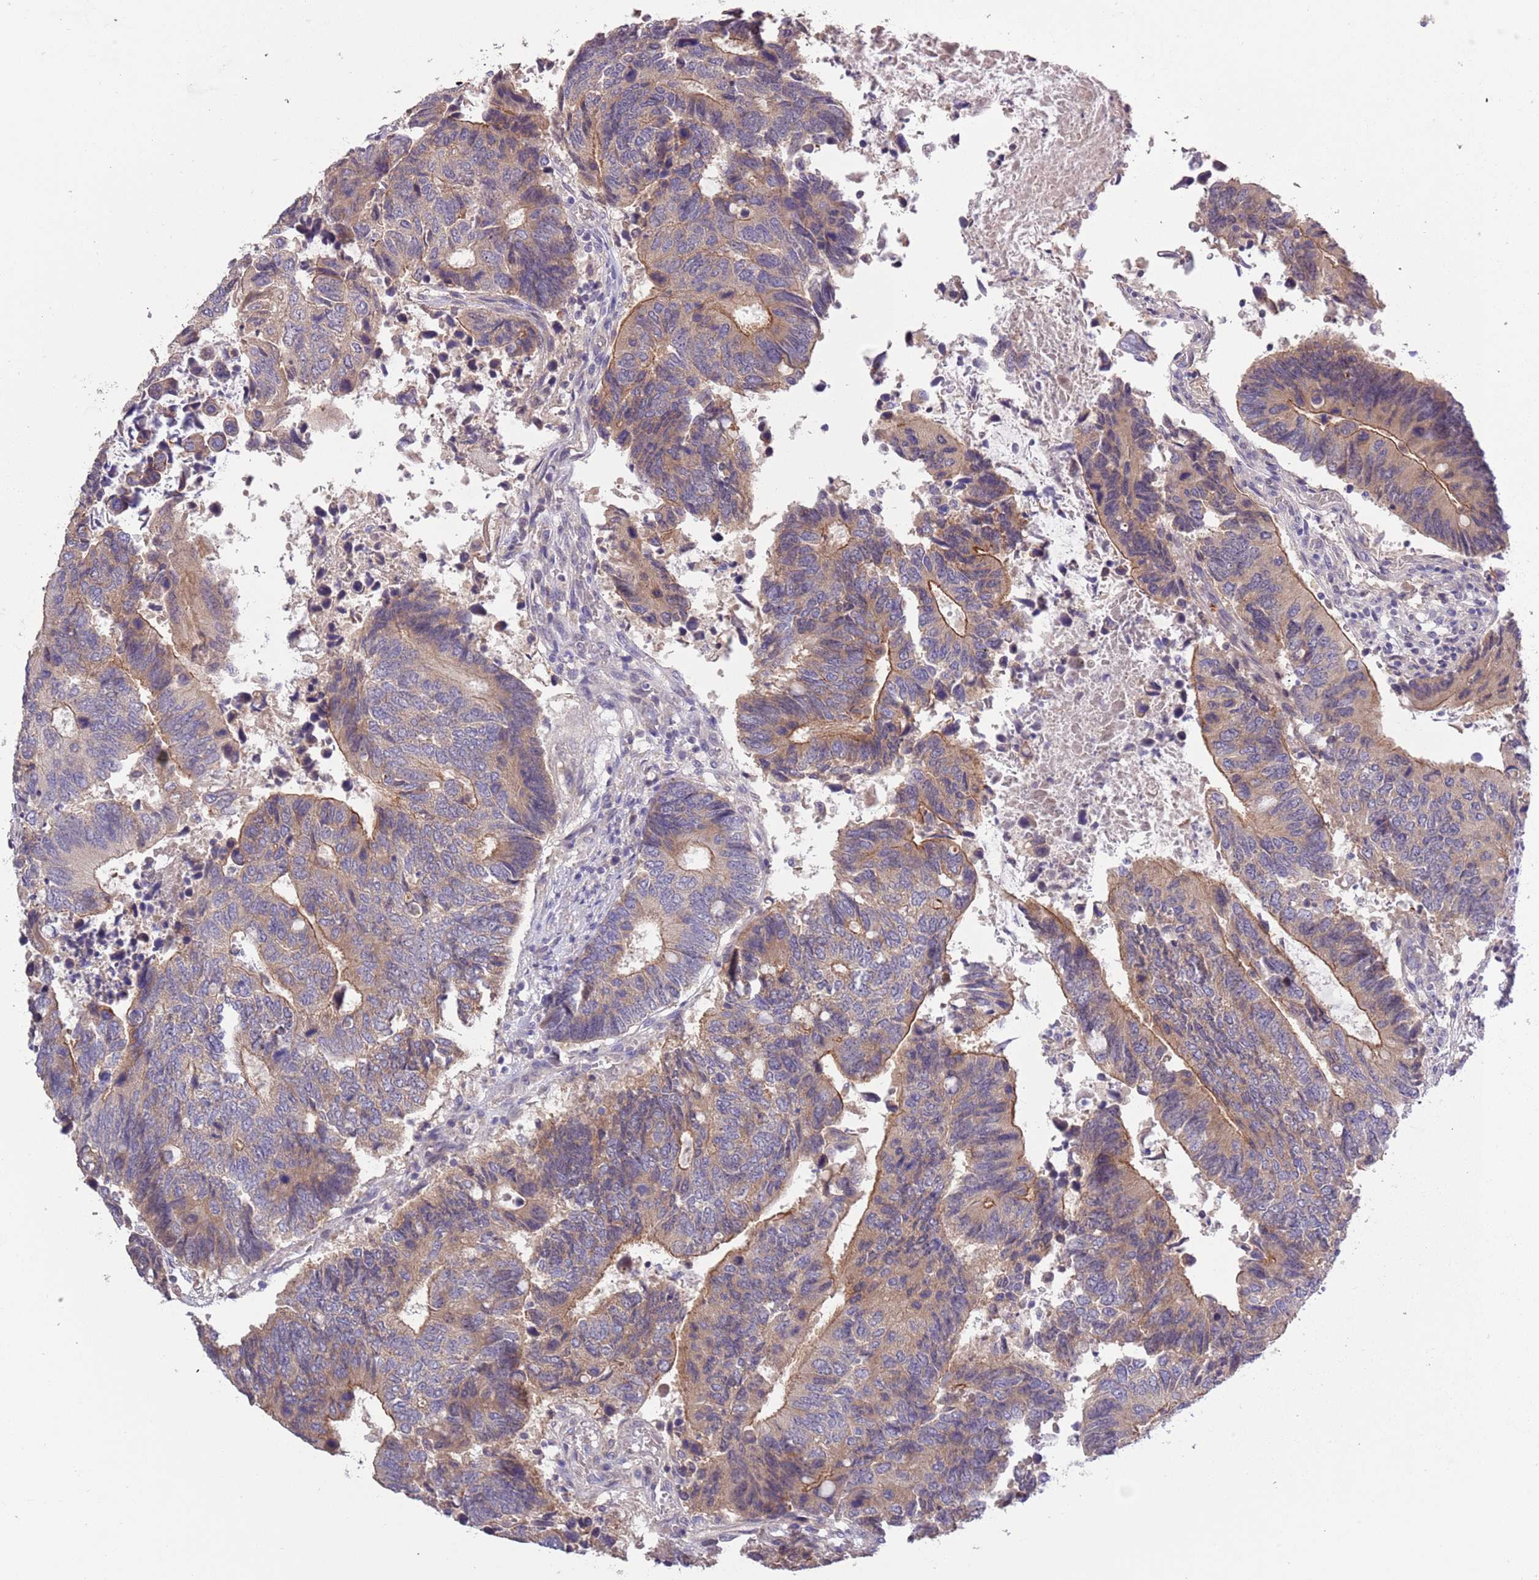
{"staining": {"intensity": "moderate", "quantity": ">75%", "location": "cytoplasmic/membranous"}, "tissue": "colorectal cancer", "cell_type": "Tumor cells", "image_type": "cancer", "snomed": [{"axis": "morphology", "description": "Adenocarcinoma, NOS"}, {"axis": "topography", "description": "Colon"}], "caption": "A high-resolution micrograph shows immunohistochemistry staining of colorectal cancer (adenocarcinoma), which reveals moderate cytoplasmic/membranous positivity in approximately >75% of tumor cells.", "gene": "SHROOM3", "patient": {"sex": "male", "age": 87}}